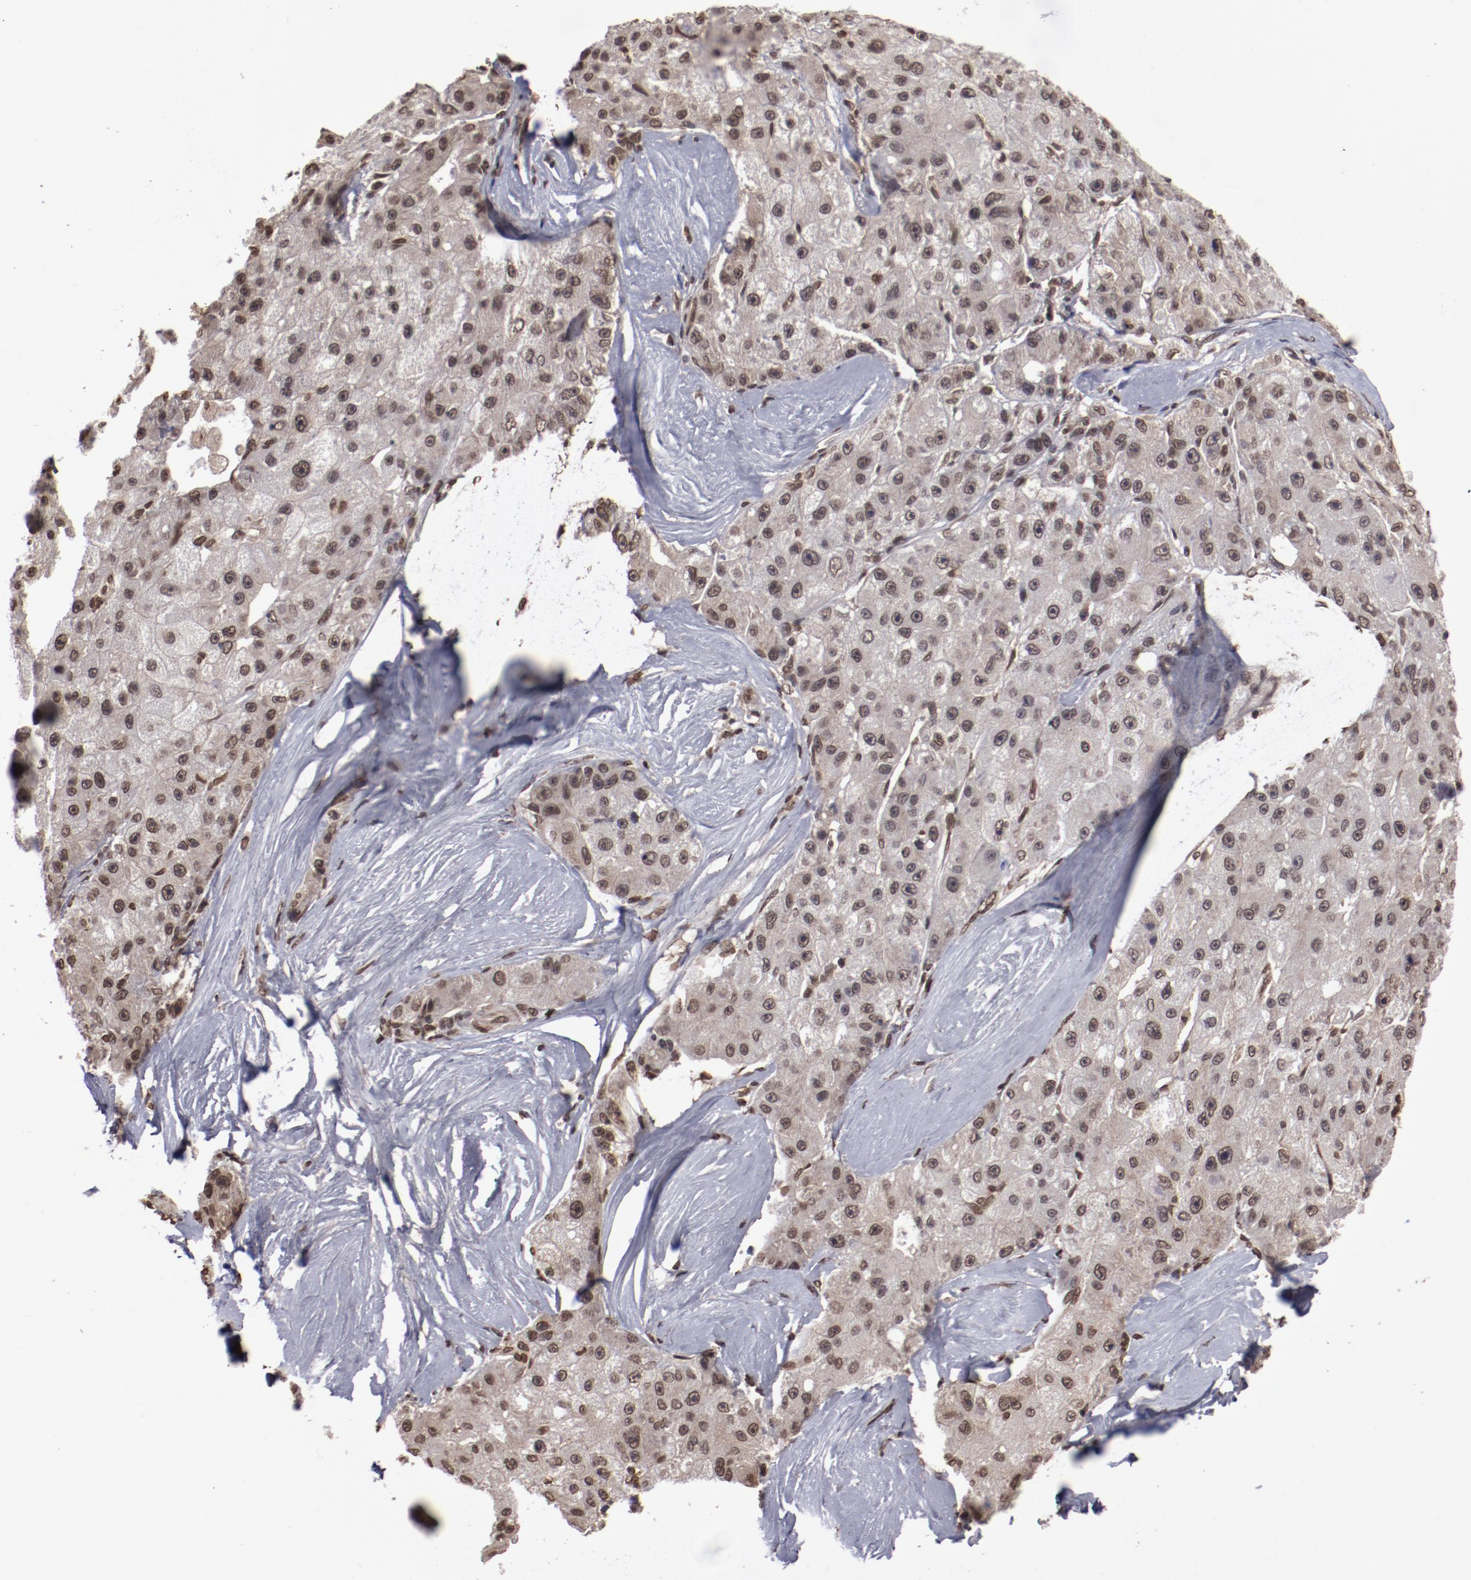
{"staining": {"intensity": "weak", "quantity": ">75%", "location": "nuclear"}, "tissue": "liver cancer", "cell_type": "Tumor cells", "image_type": "cancer", "snomed": [{"axis": "morphology", "description": "Carcinoma, Hepatocellular, NOS"}, {"axis": "topography", "description": "Liver"}], "caption": "IHC photomicrograph of liver cancer (hepatocellular carcinoma) stained for a protein (brown), which exhibits low levels of weak nuclear expression in approximately >75% of tumor cells.", "gene": "AKT1", "patient": {"sex": "male", "age": 80}}